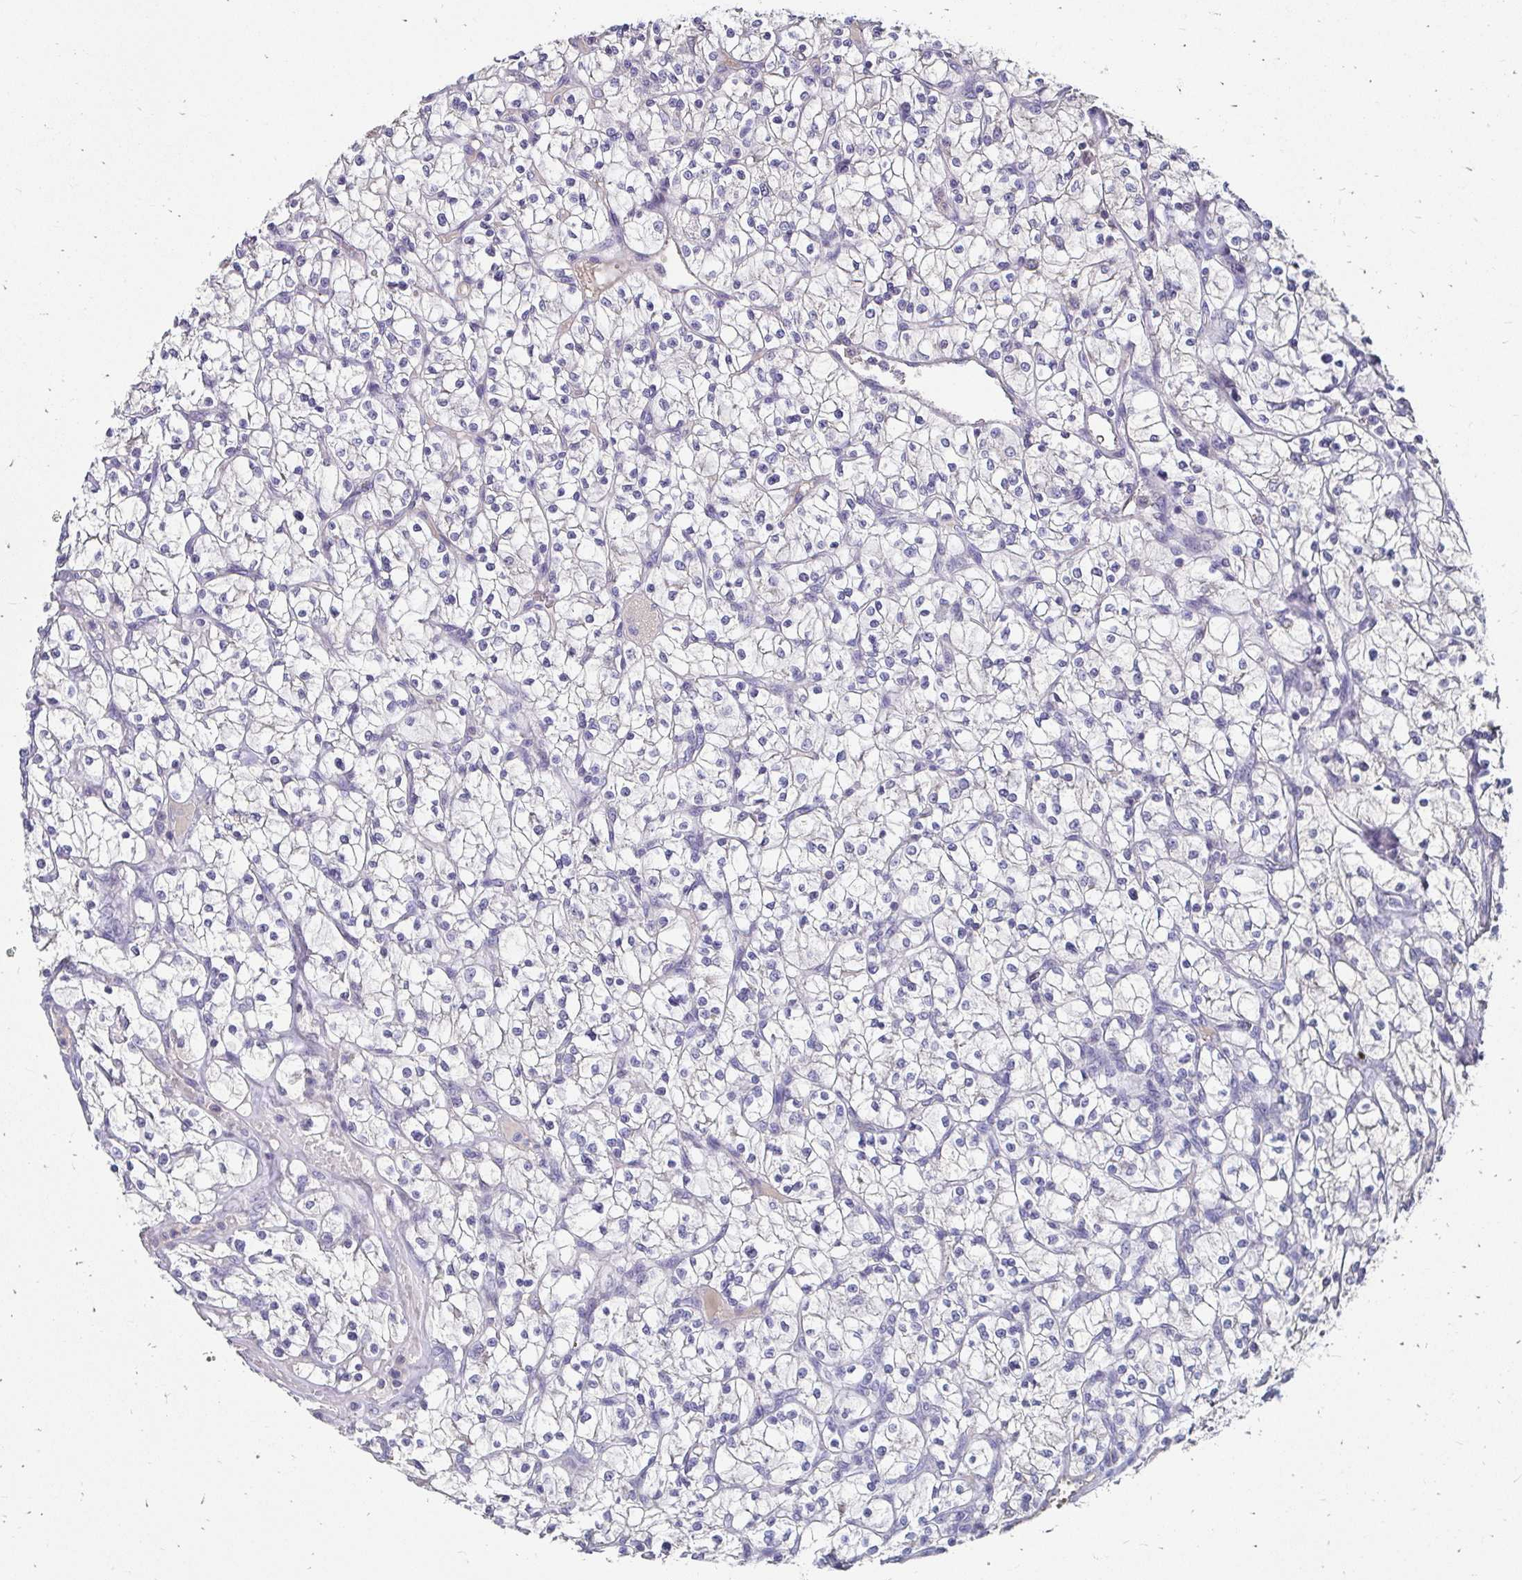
{"staining": {"intensity": "negative", "quantity": "none", "location": "none"}, "tissue": "renal cancer", "cell_type": "Tumor cells", "image_type": "cancer", "snomed": [{"axis": "morphology", "description": "Adenocarcinoma, NOS"}, {"axis": "topography", "description": "Kidney"}], "caption": "Photomicrograph shows no significant protein positivity in tumor cells of renal cancer (adenocarcinoma). The staining is performed using DAB (3,3'-diaminobenzidine) brown chromogen with nuclei counter-stained in using hematoxylin.", "gene": "SCG3", "patient": {"sex": "female", "age": 64}}